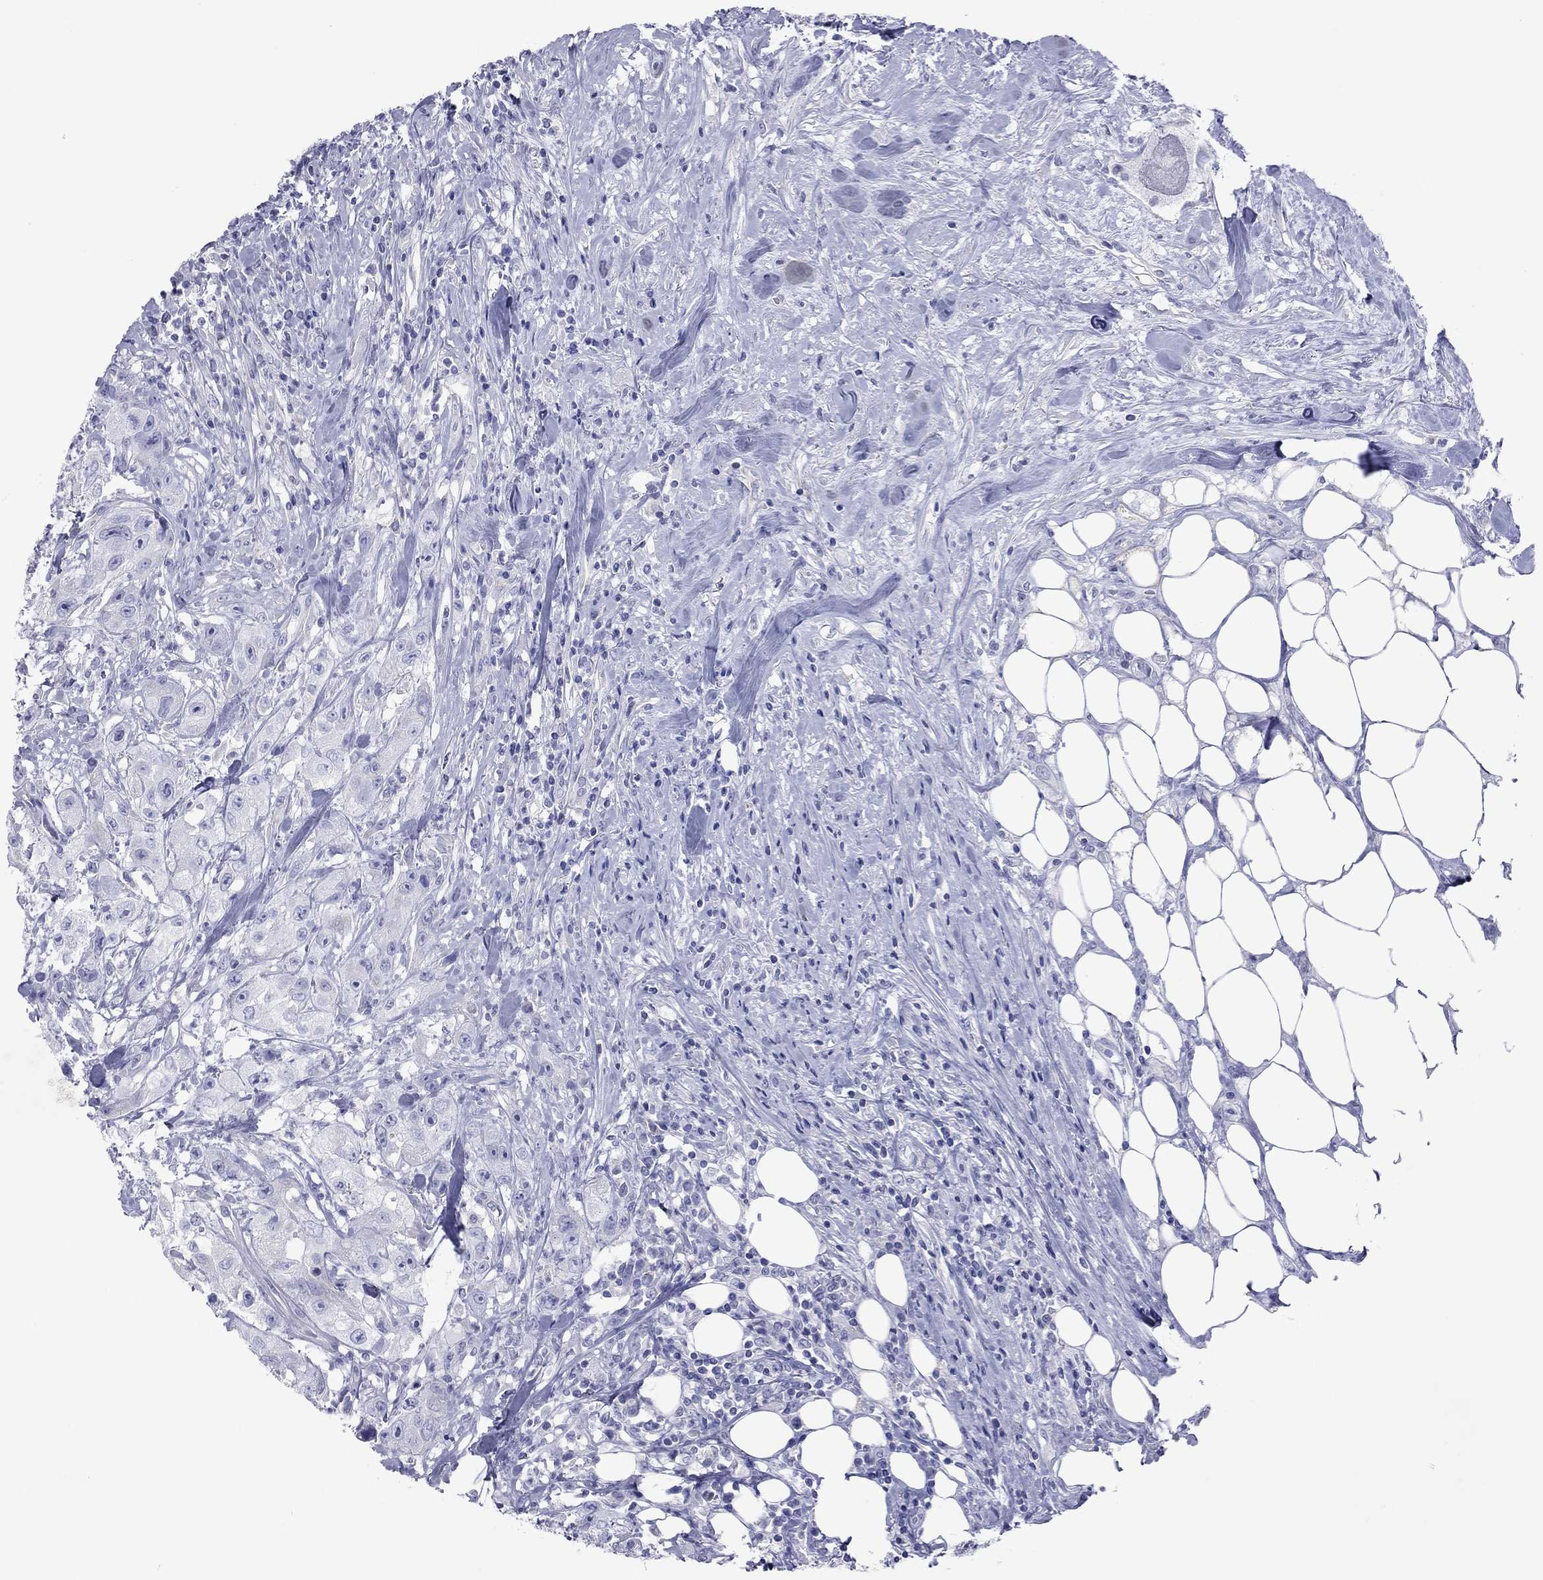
{"staining": {"intensity": "negative", "quantity": "none", "location": "none"}, "tissue": "urothelial cancer", "cell_type": "Tumor cells", "image_type": "cancer", "snomed": [{"axis": "morphology", "description": "Urothelial carcinoma, High grade"}, {"axis": "topography", "description": "Urinary bladder"}], "caption": "The photomicrograph demonstrates no significant staining in tumor cells of urothelial carcinoma (high-grade).", "gene": "VSIG10", "patient": {"sex": "male", "age": 79}}